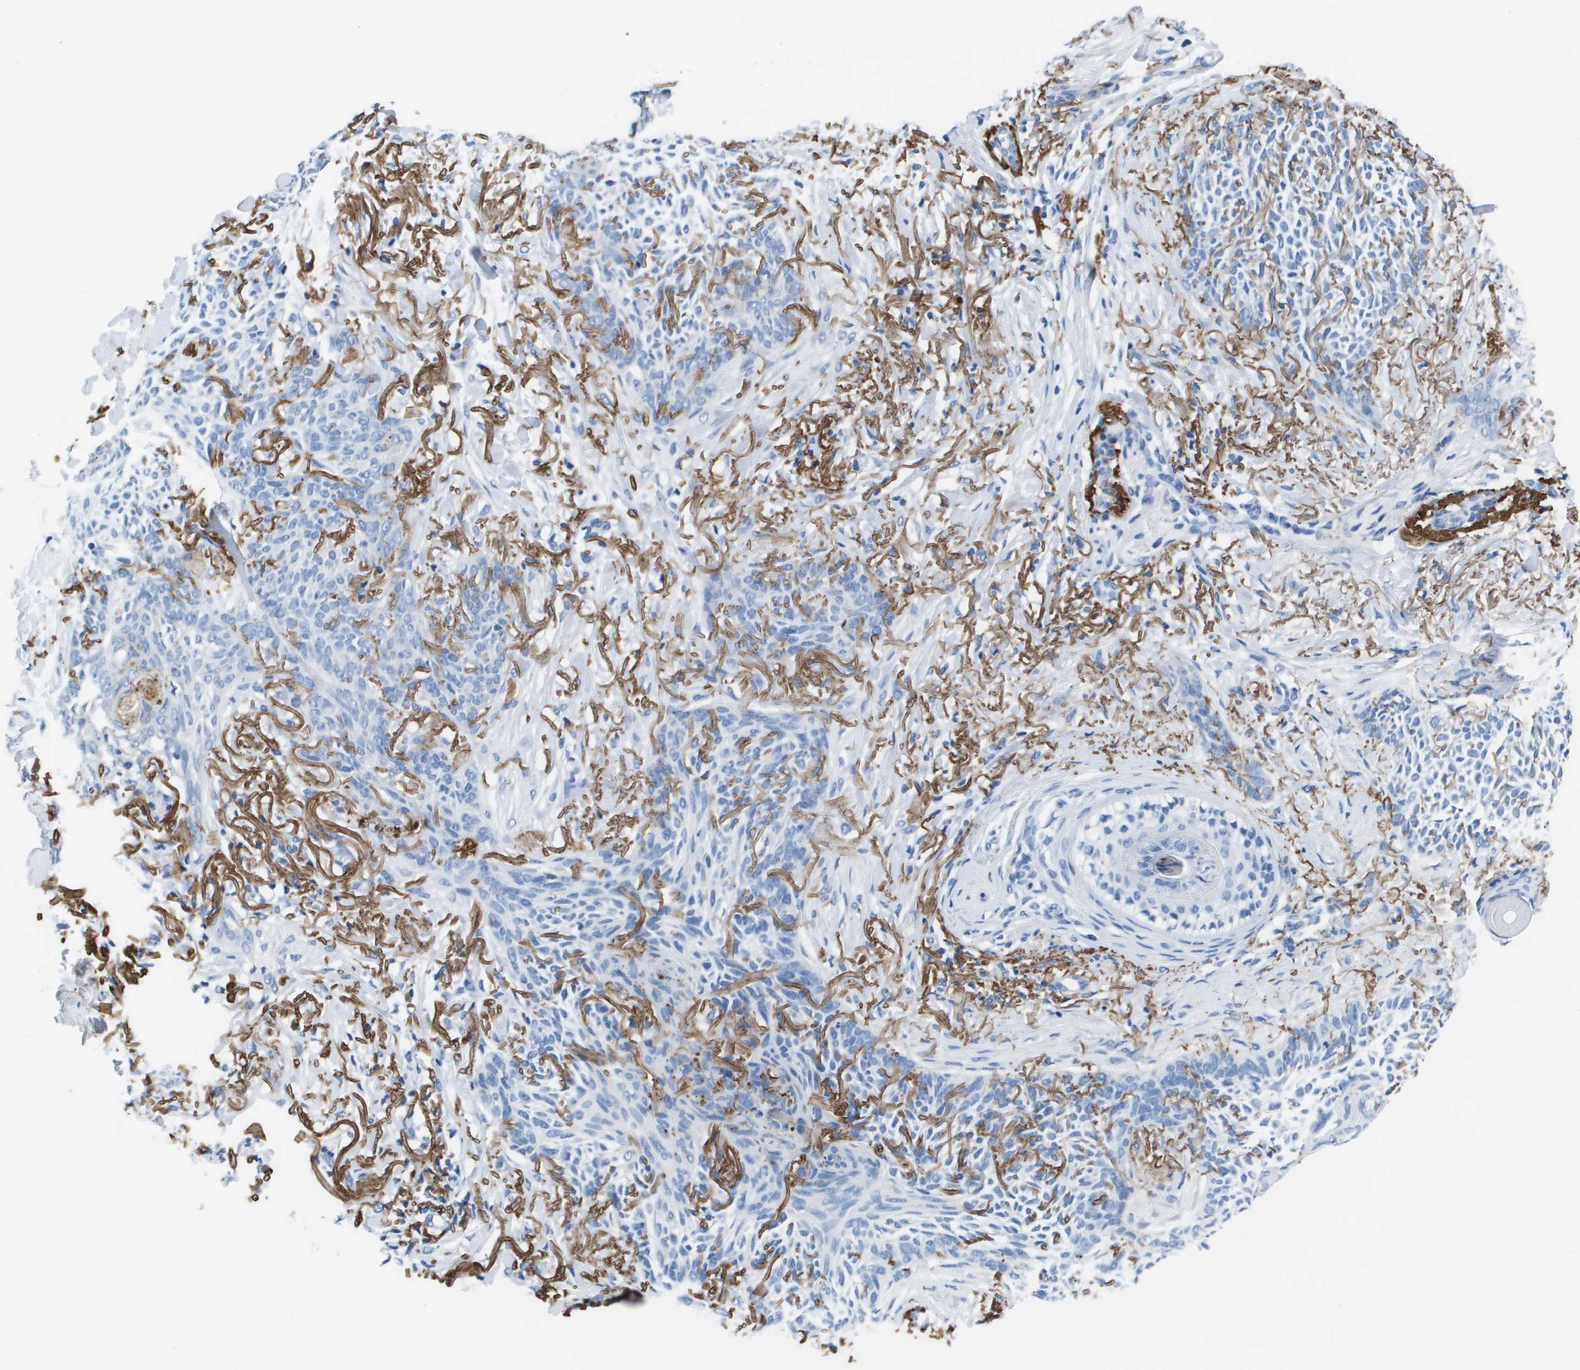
{"staining": {"intensity": "negative", "quantity": "none", "location": "none"}, "tissue": "skin cancer", "cell_type": "Tumor cells", "image_type": "cancer", "snomed": [{"axis": "morphology", "description": "Basal cell carcinoma"}, {"axis": "topography", "description": "Skin"}], "caption": "IHC of skin cancer (basal cell carcinoma) exhibits no positivity in tumor cells.", "gene": "VTN", "patient": {"sex": "female", "age": 84}}